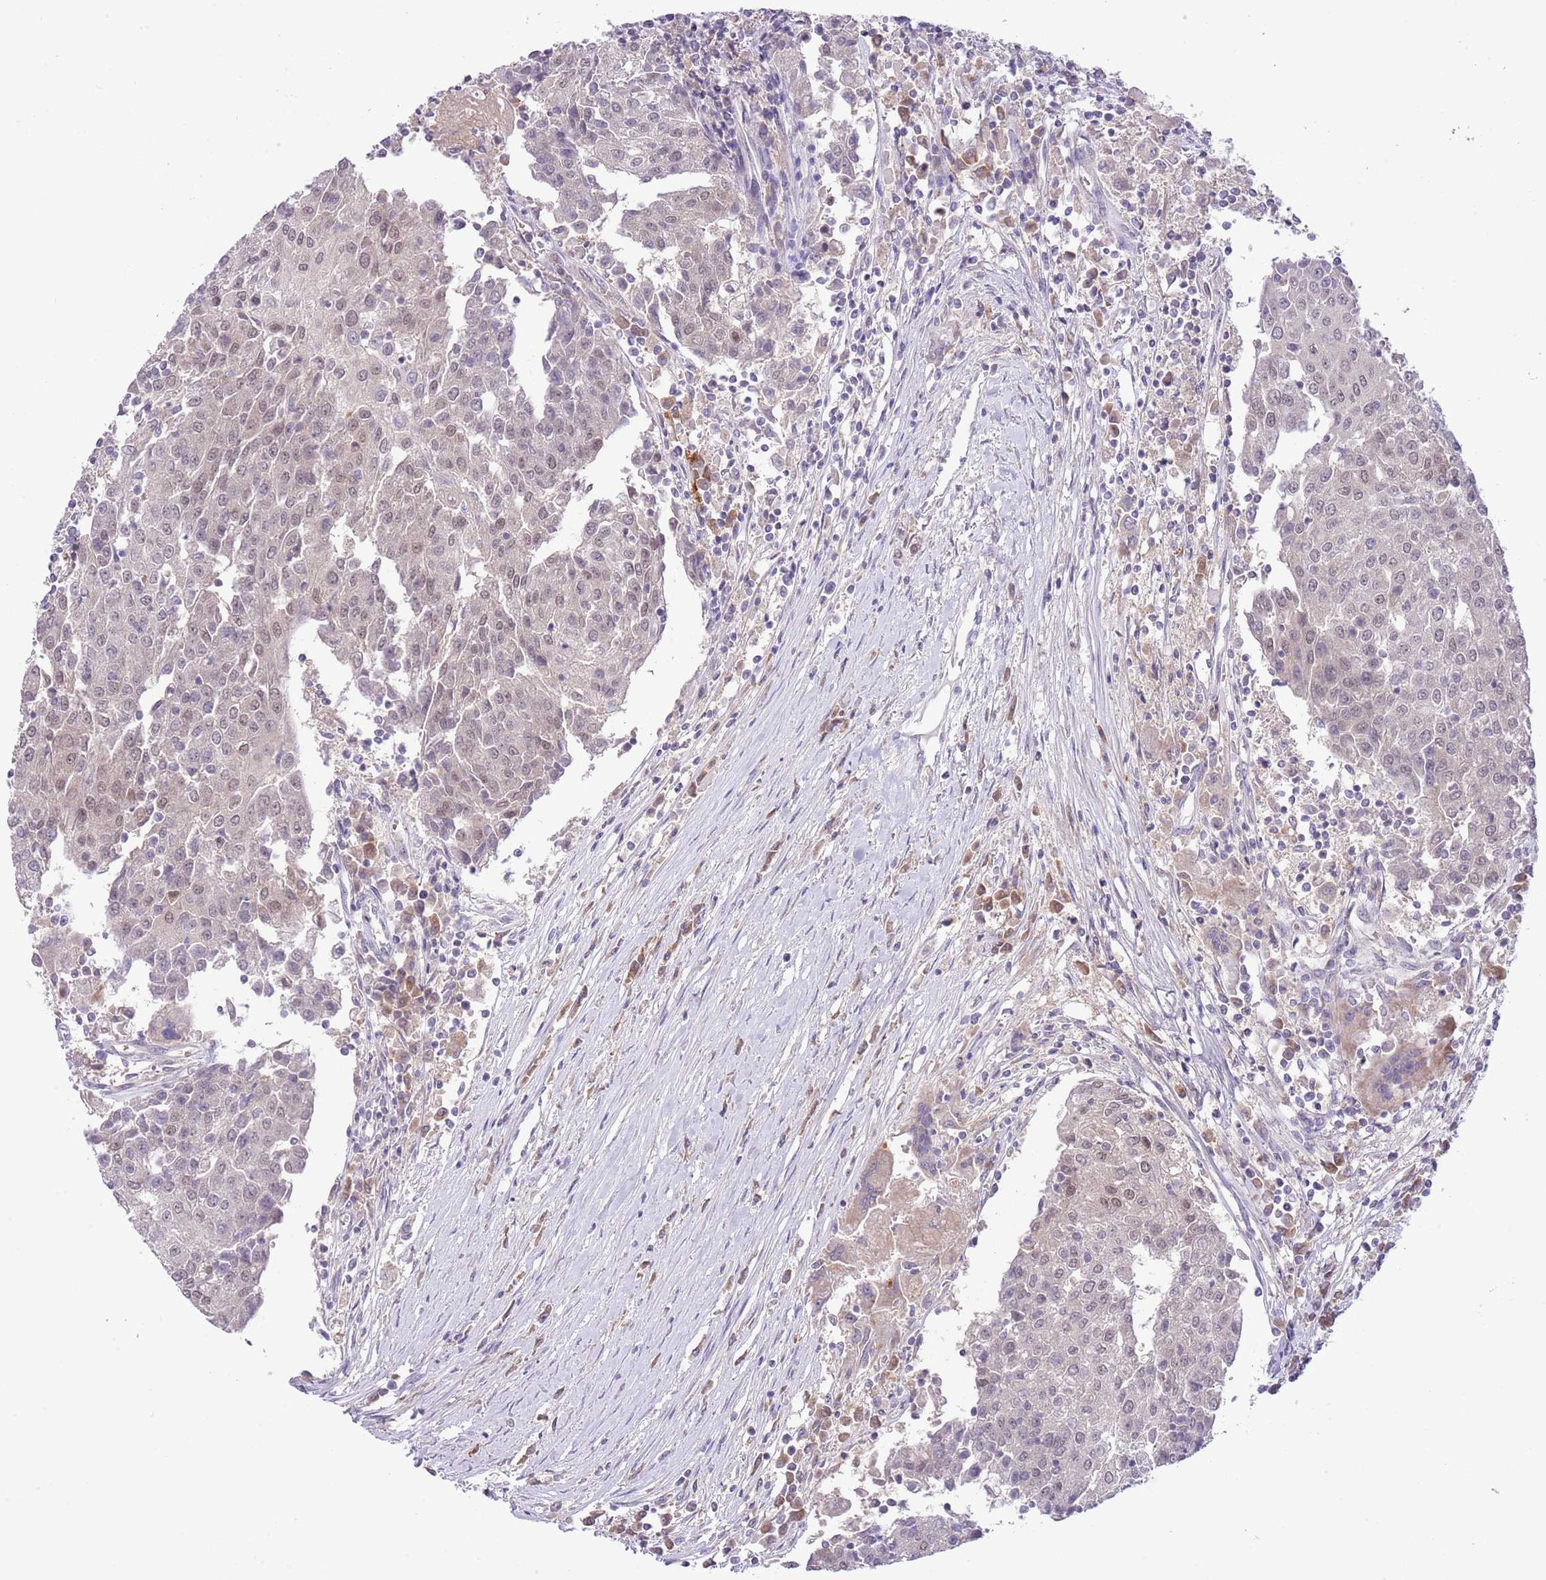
{"staining": {"intensity": "weak", "quantity": "<25%", "location": "nuclear"}, "tissue": "urothelial cancer", "cell_type": "Tumor cells", "image_type": "cancer", "snomed": [{"axis": "morphology", "description": "Urothelial carcinoma, High grade"}, {"axis": "topography", "description": "Urinary bladder"}], "caption": "This is an IHC micrograph of urothelial carcinoma (high-grade). There is no expression in tumor cells.", "gene": "GALK2", "patient": {"sex": "female", "age": 85}}